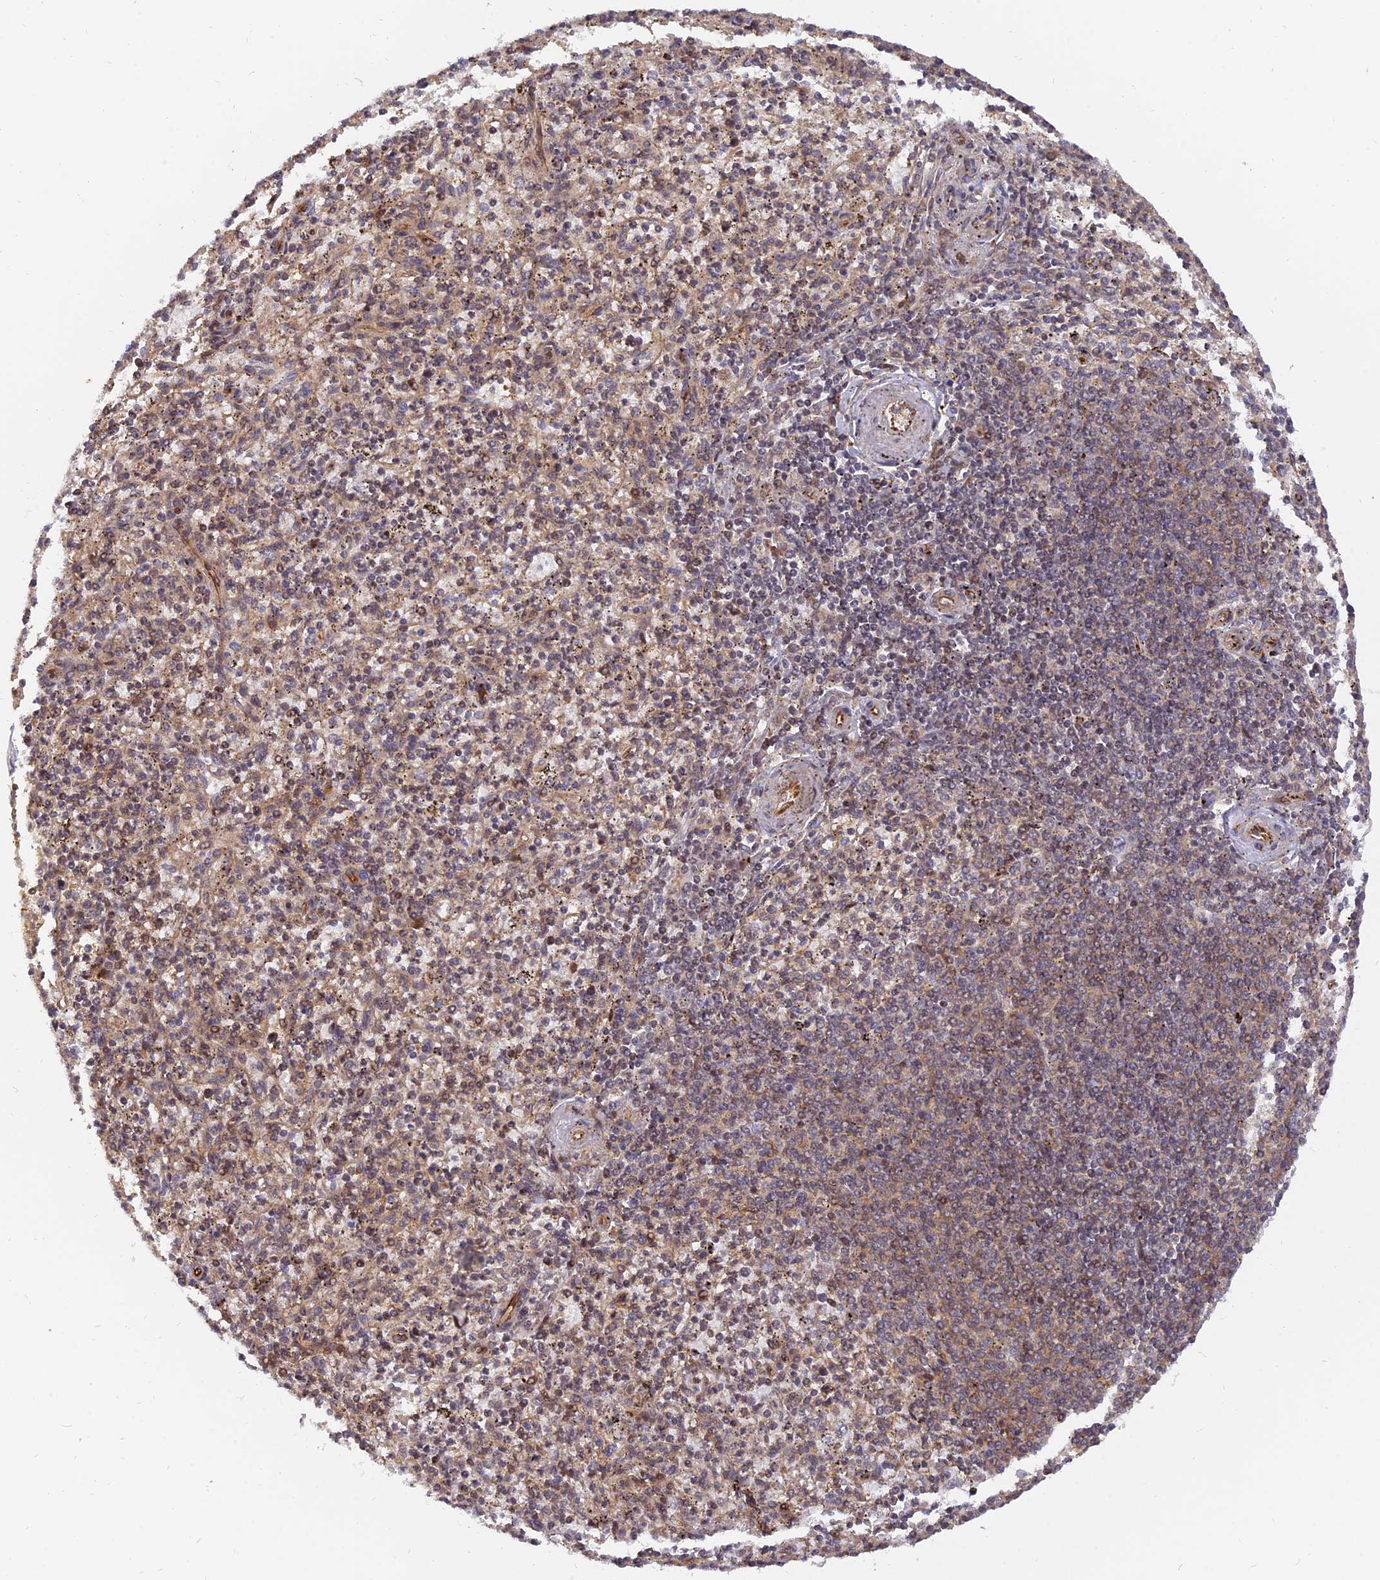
{"staining": {"intensity": "weak", "quantity": "25%-75%", "location": "cytoplasmic/membranous"}, "tissue": "spleen", "cell_type": "Cells in red pulp", "image_type": "normal", "snomed": [{"axis": "morphology", "description": "Normal tissue, NOS"}, {"axis": "topography", "description": "Spleen"}], "caption": "Immunohistochemistry (IHC) staining of benign spleen, which shows low levels of weak cytoplasmic/membranous positivity in approximately 25%-75% of cells in red pulp indicating weak cytoplasmic/membranous protein positivity. The staining was performed using DAB (3,3'-diaminobenzidine) (brown) for protein detection and nuclei were counterstained in hematoxylin (blue).", "gene": "WDR41", "patient": {"sex": "male", "age": 72}}